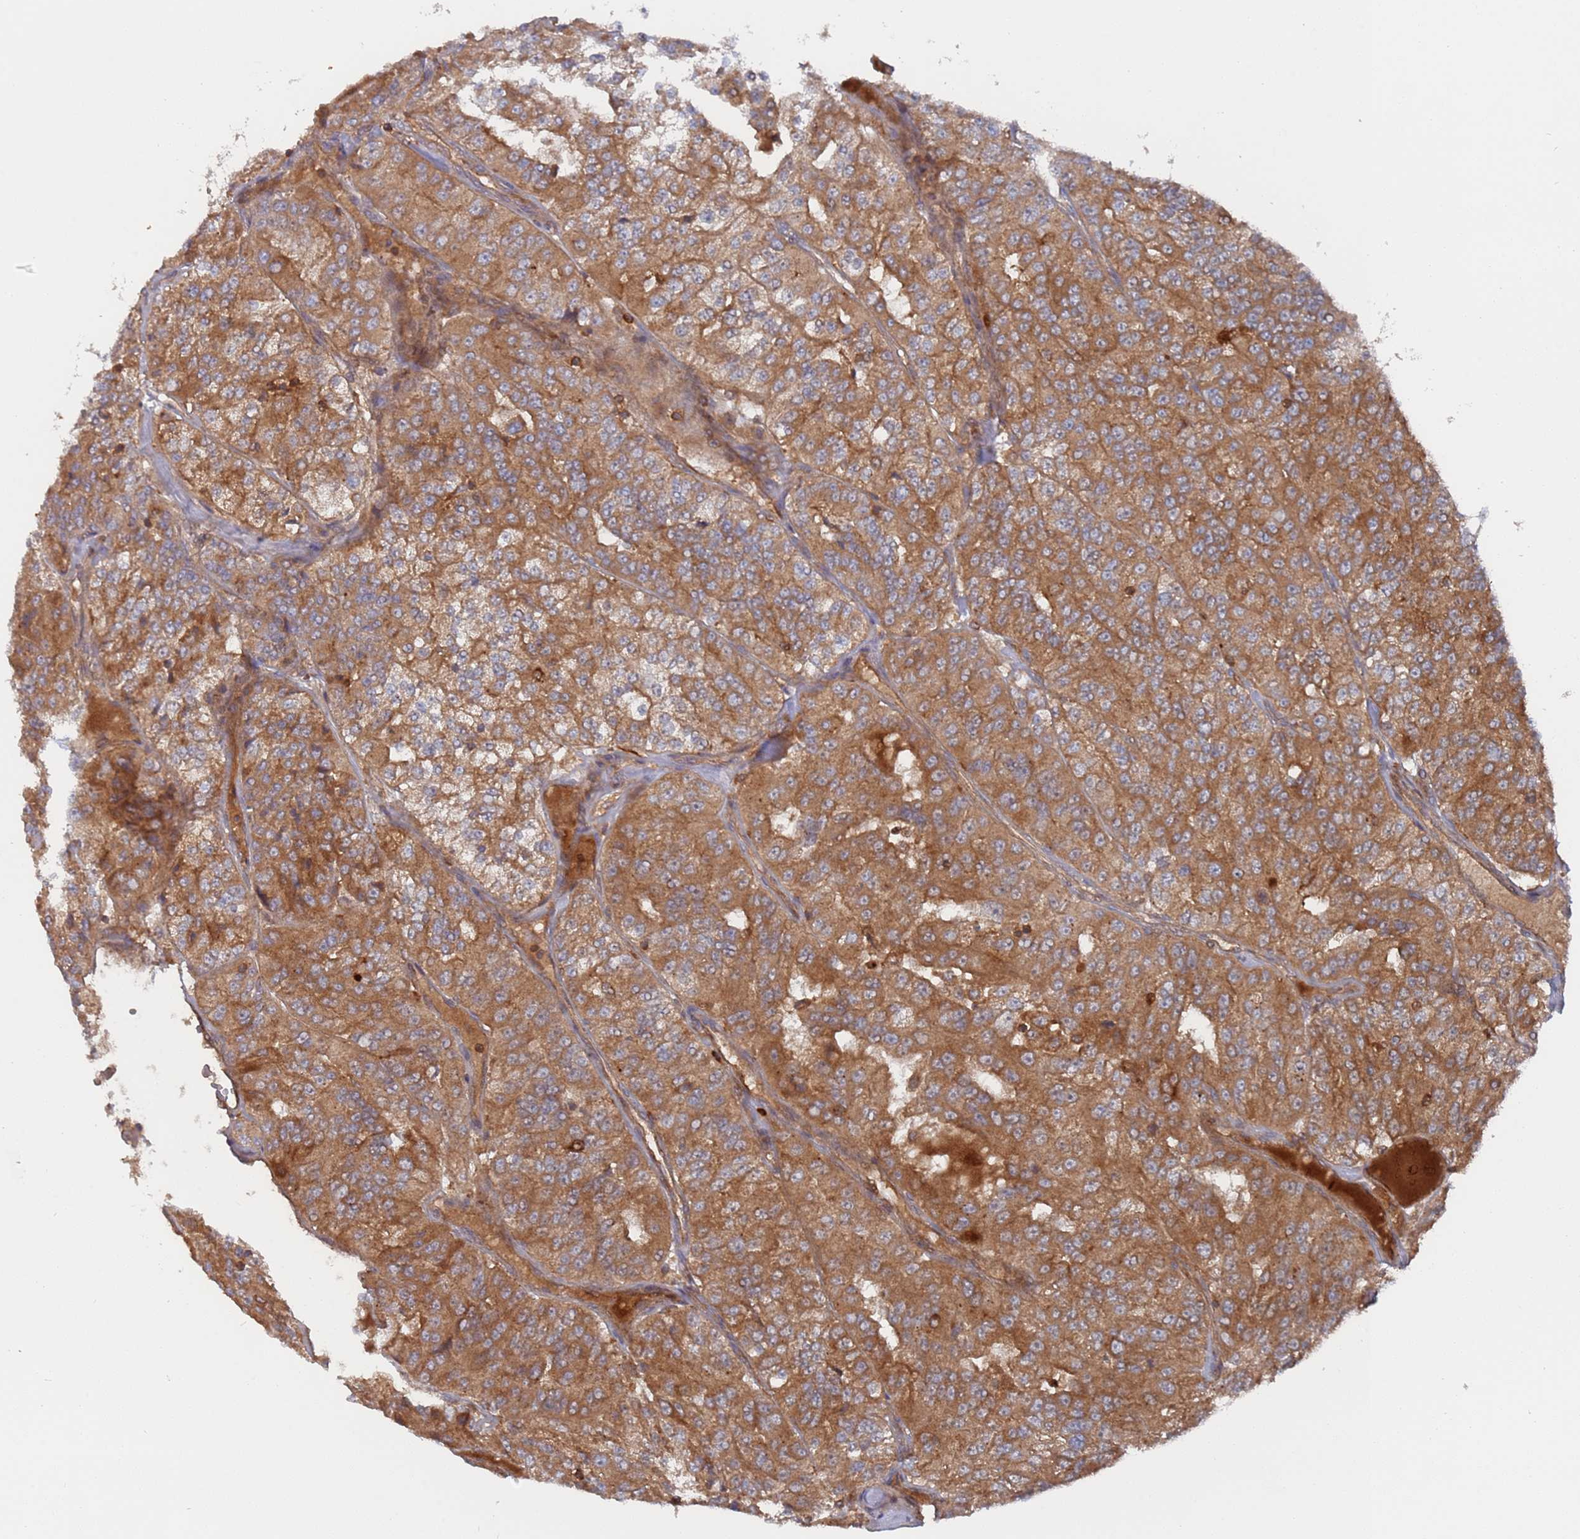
{"staining": {"intensity": "moderate", "quantity": ">75%", "location": "cytoplasmic/membranous"}, "tissue": "renal cancer", "cell_type": "Tumor cells", "image_type": "cancer", "snomed": [{"axis": "morphology", "description": "Adenocarcinoma, NOS"}, {"axis": "topography", "description": "Kidney"}], "caption": "Renal cancer (adenocarcinoma) was stained to show a protein in brown. There is medium levels of moderate cytoplasmic/membranous expression in approximately >75% of tumor cells.", "gene": "DDX60", "patient": {"sex": "female", "age": 63}}